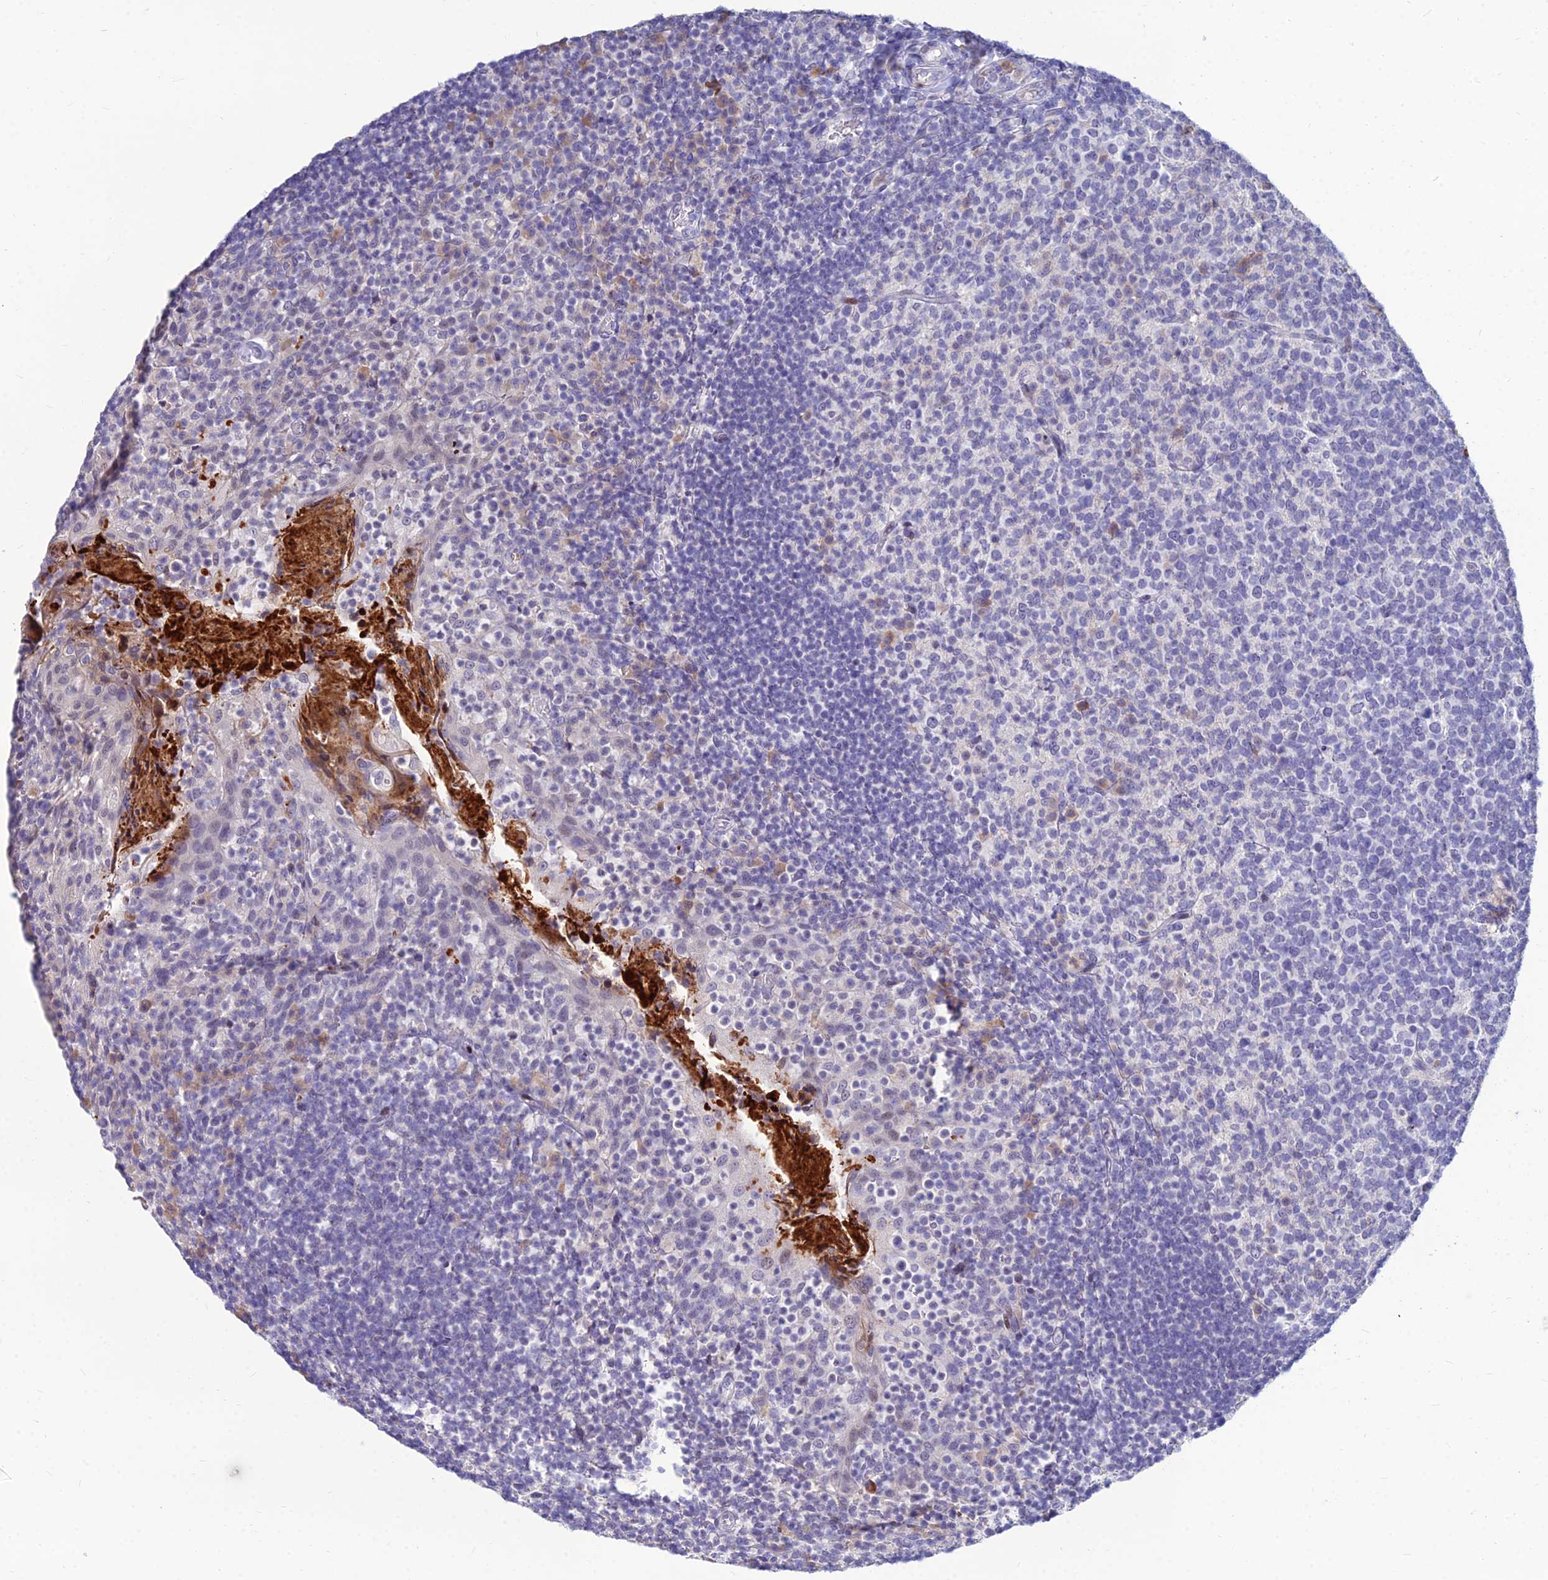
{"staining": {"intensity": "negative", "quantity": "none", "location": "none"}, "tissue": "tonsil", "cell_type": "Germinal center cells", "image_type": "normal", "snomed": [{"axis": "morphology", "description": "Normal tissue, NOS"}, {"axis": "topography", "description": "Tonsil"}], "caption": "Histopathology image shows no significant protein expression in germinal center cells of normal tonsil. The staining is performed using DAB brown chromogen with nuclei counter-stained in using hematoxylin.", "gene": "GOLGA6A", "patient": {"sex": "female", "age": 10}}